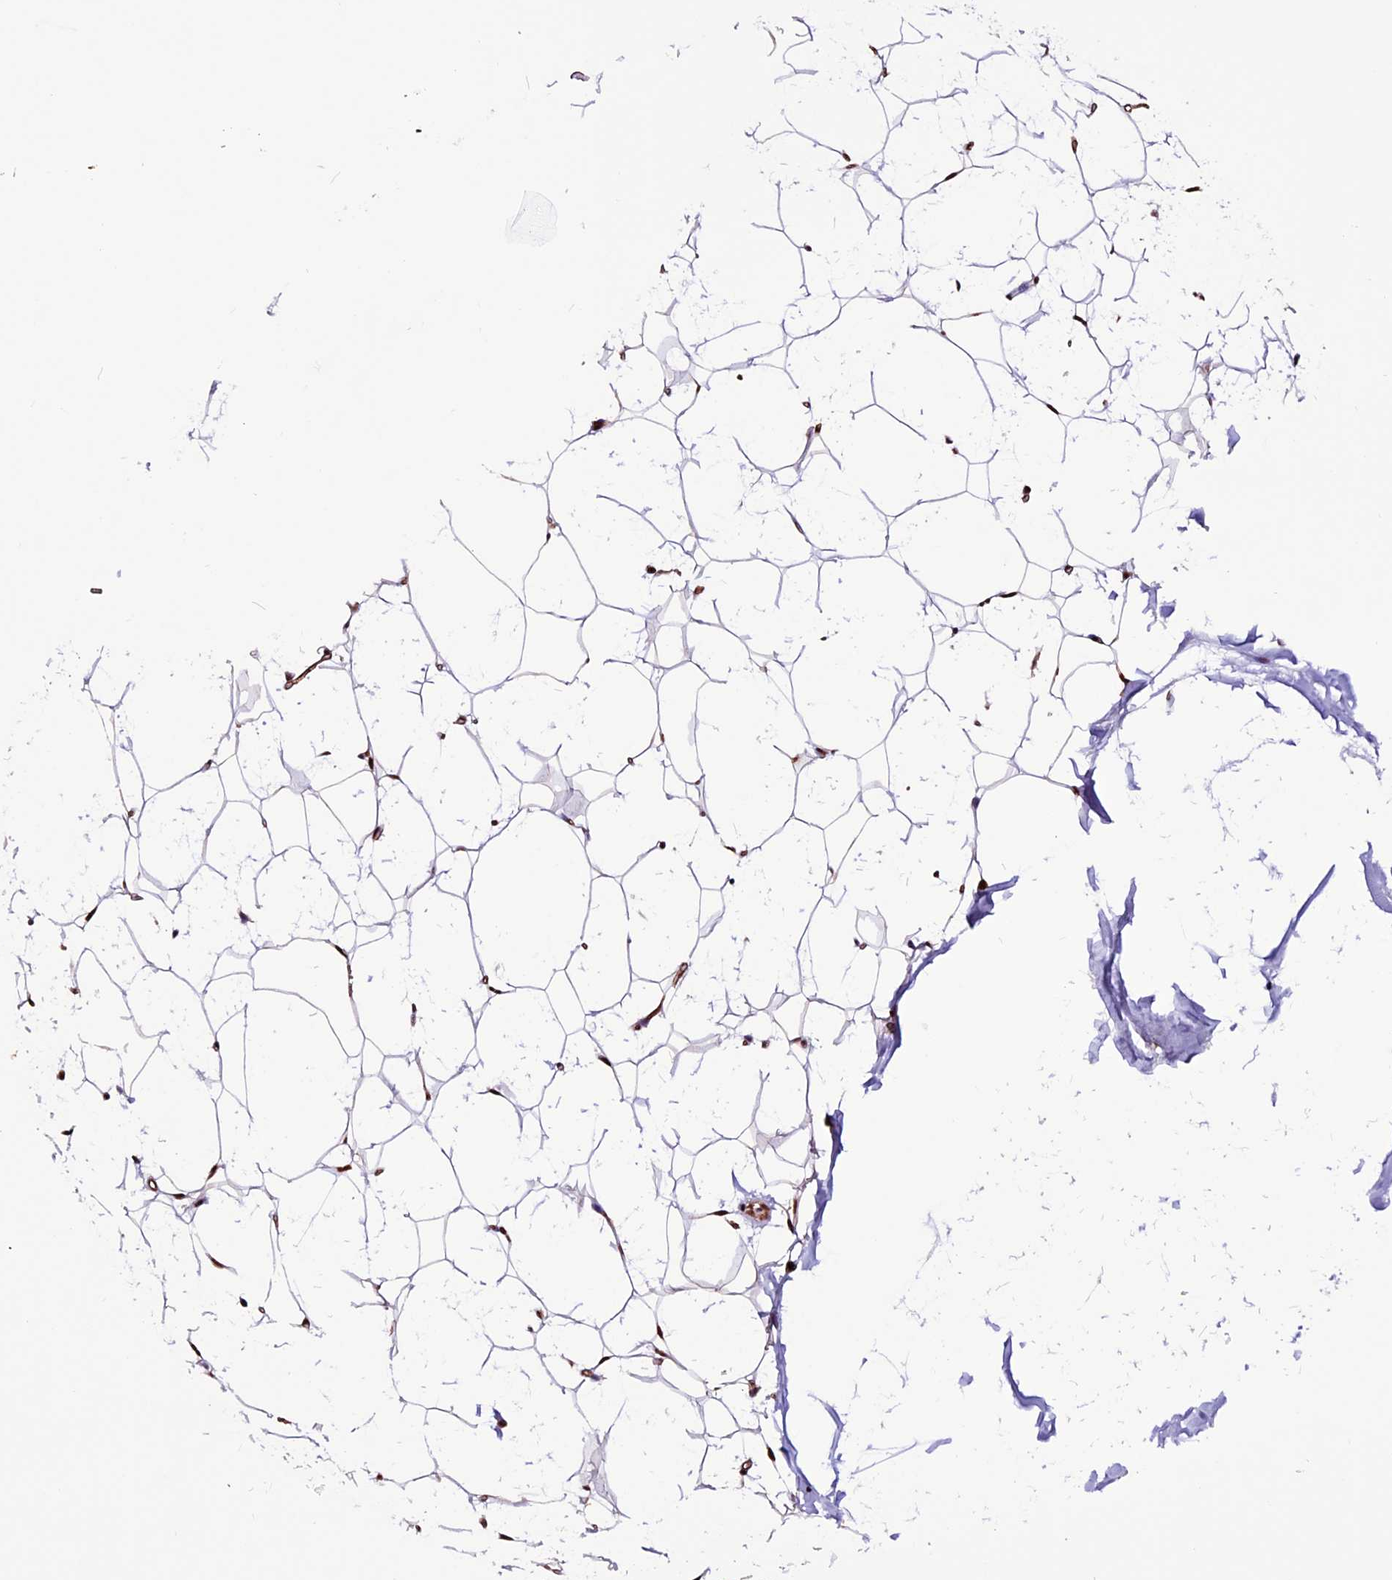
{"staining": {"intensity": "strong", "quantity": ">75%", "location": "nuclear"}, "tissue": "adipose tissue", "cell_type": "Adipocytes", "image_type": "normal", "snomed": [{"axis": "morphology", "description": "Normal tissue, NOS"}, {"axis": "topography", "description": "Breast"}], "caption": "Brown immunohistochemical staining in benign human adipose tissue exhibits strong nuclear expression in about >75% of adipocytes. The protein of interest is stained brown, and the nuclei are stained in blue (DAB (3,3'-diaminobenzidine) IHC with brightfield microscopy, high magnification).", "gene": "RINL", "patient": {"sex": "female", "age": 26}}